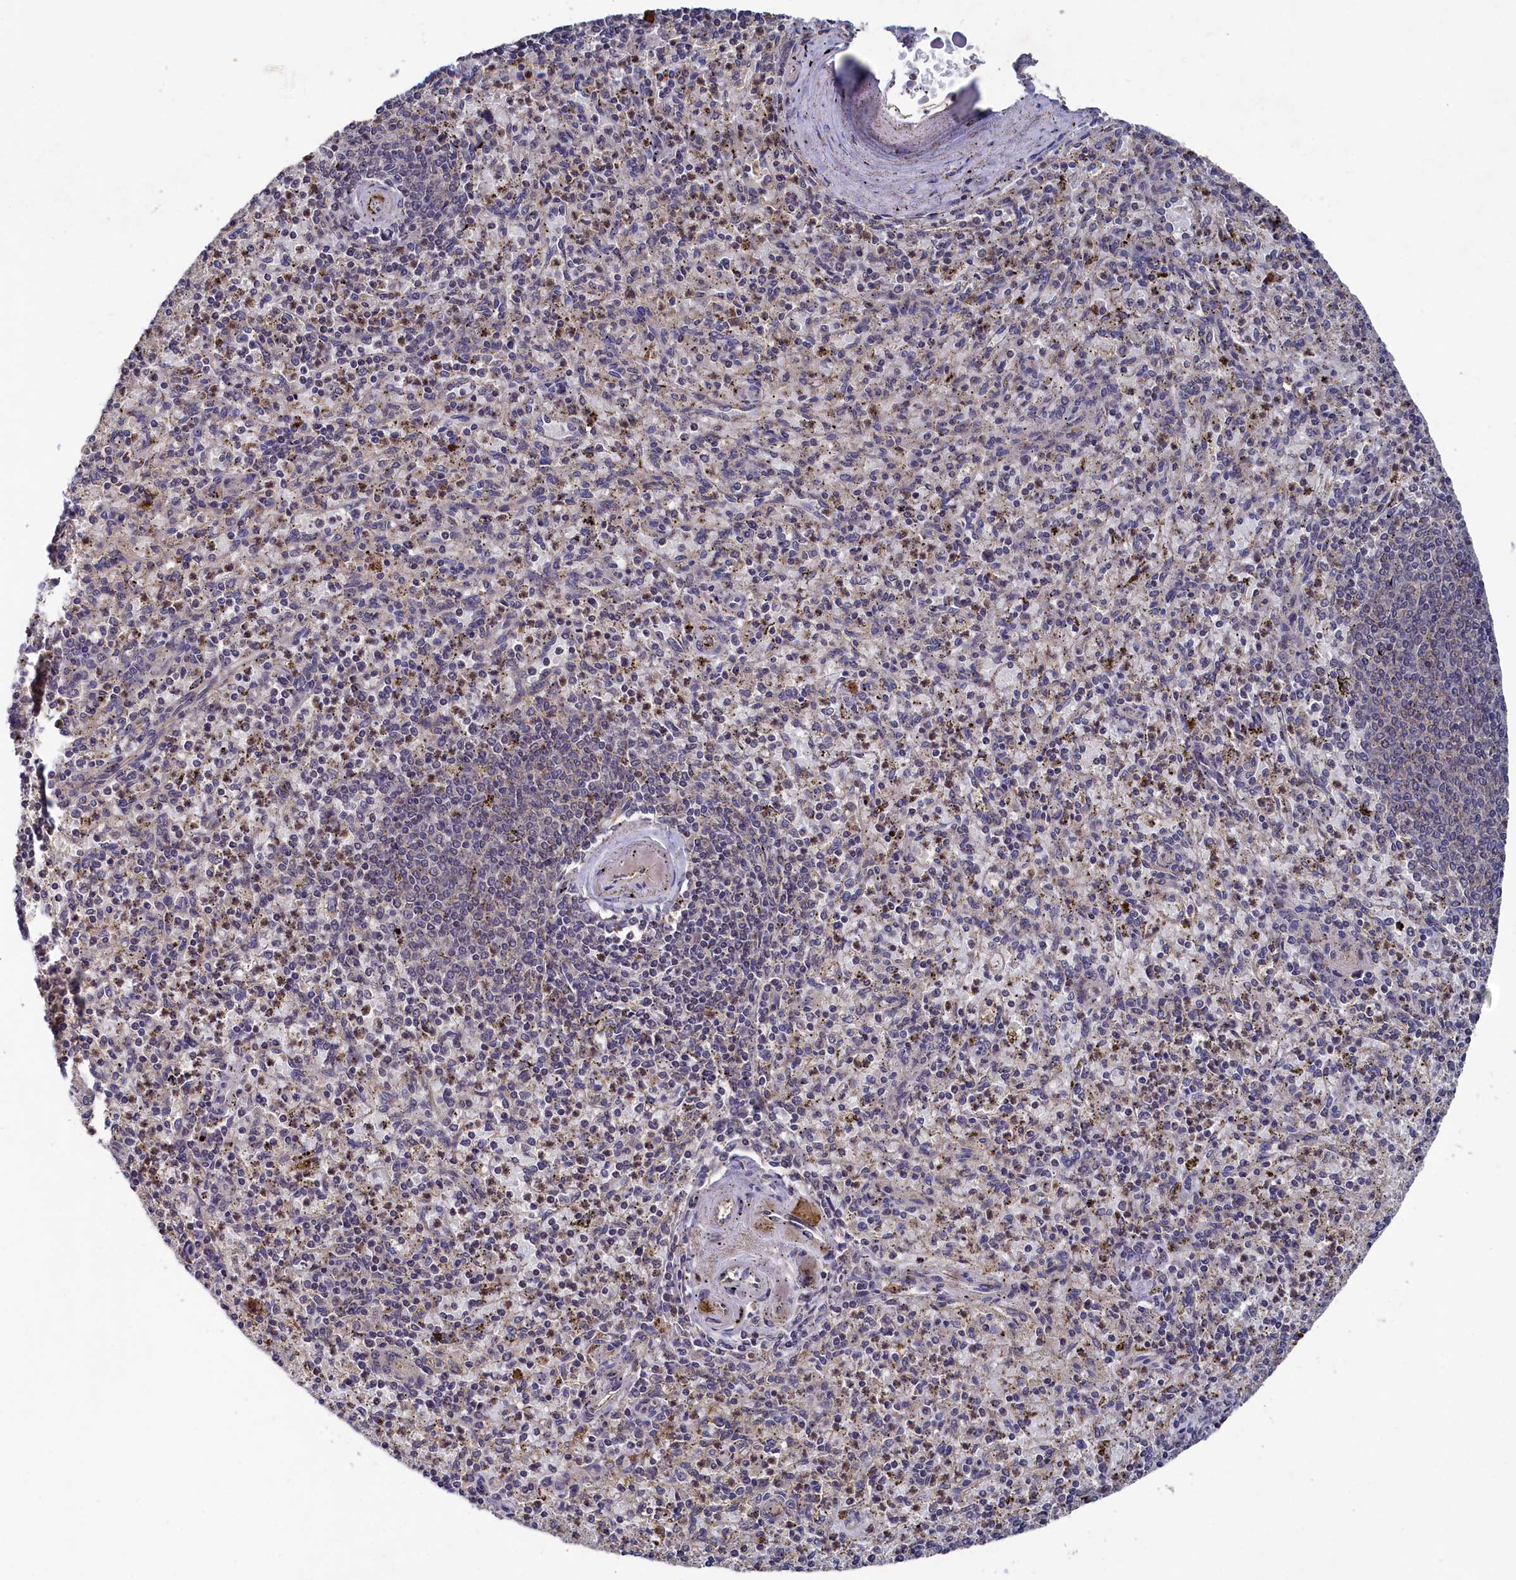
{"staining": {"intensity": "weak", "quantity": "<25%", "location": "cytoplasmic/membranous"}, "tissue": "spleen", "cell_type": "Cells in red pulp", "image_type": "normal", "snomed": [{"axis": "morphology", "description": "Normal tissue, NOS"}, {"axis": "topography", "description": "Spleen"}], "caption": "DAB (3,3'-diaminobenzidine) immunohistochemical staining of benign spleen shows no significant positivity in cells in red pulp. Nuclei are stained in blue.", "gene": "TMC5", "patient": {"sex": "male", "age": 72}}